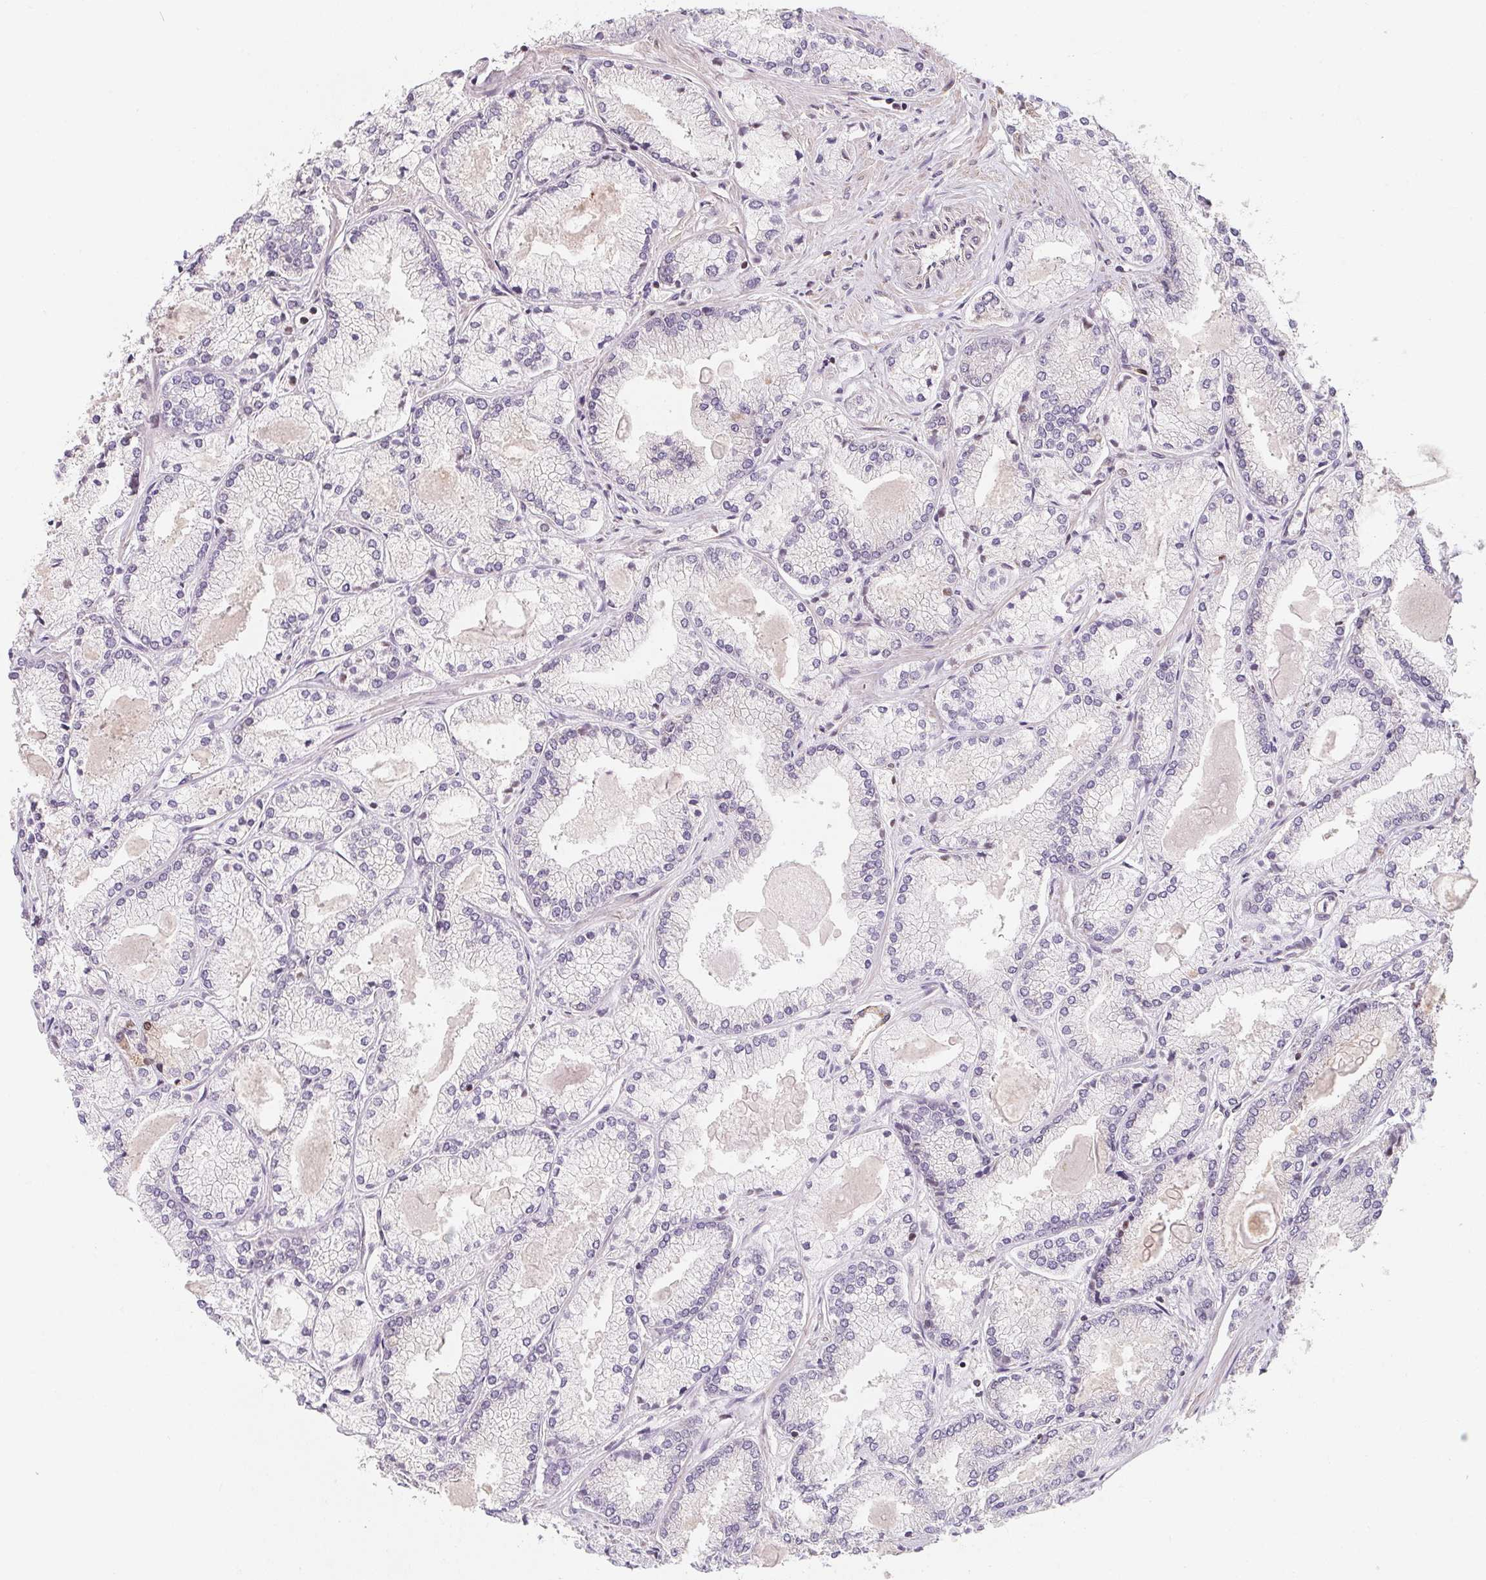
{"staining": {"intensity": "negative", "quantity": "none", "location": "none"}, "tissue": "prostate cancer", "cell_type": "Tumor cells", "image_type": "cancer", "snomed": [{"axis": "morphology", "description": "Adenocarcinoma, High grade"}, {"axis": "topography", "description": "Prostate"}], "caption": "High power microscopy image of an immunohistochemistry histopathology image of prostate high-grade adenocarcinoma, revealing no significant staining in tumor cells.", "gene": "ANKRD13A", "patient": {"sex": "male", "age": 68}}